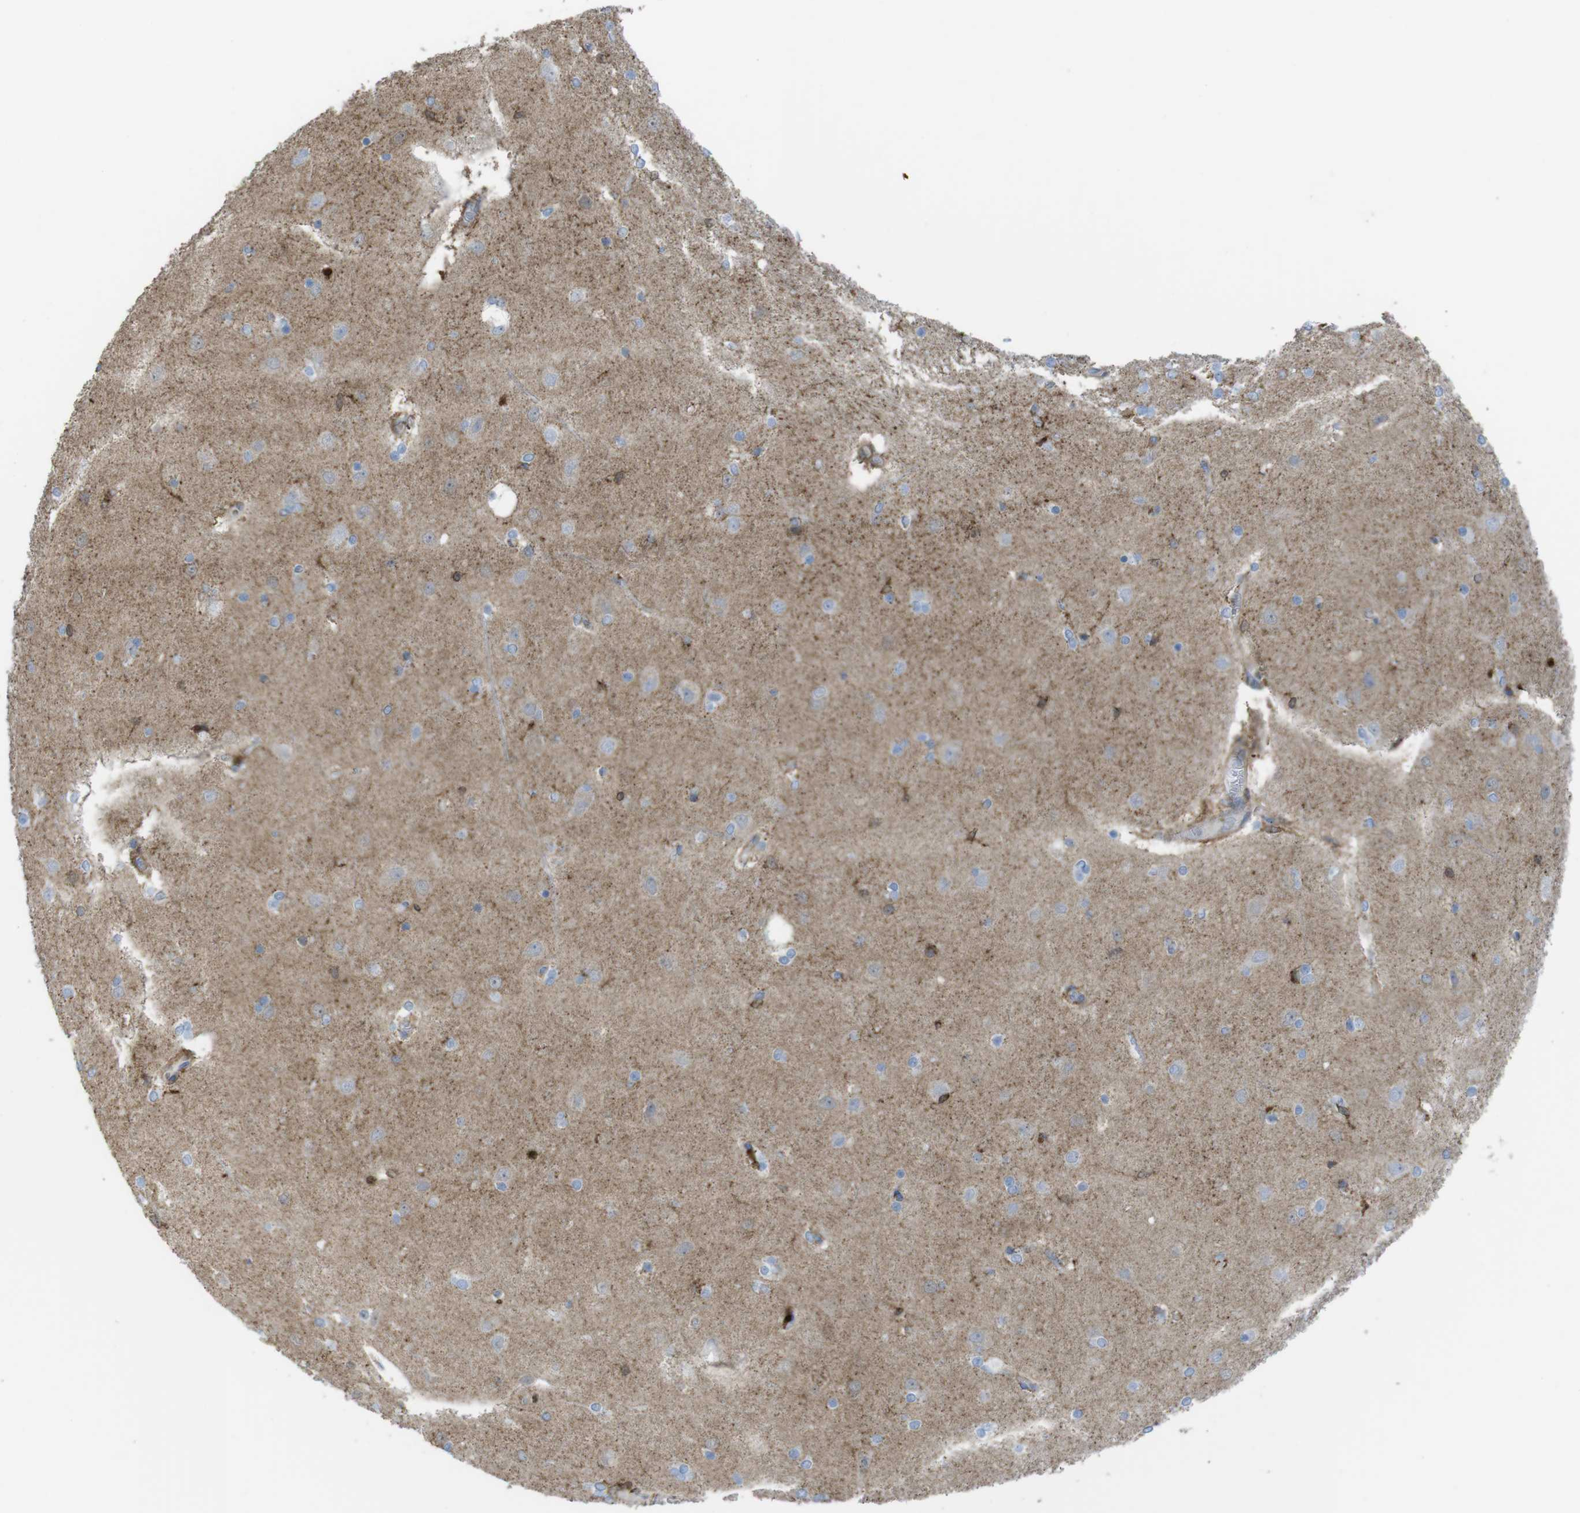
{"staining": {"intensity": "negative", "quantity": "none", "location": "none"}, "tissue": "cerebral cortex", "cell_type": "Endothelial cells", "image_type": "normal", "snomed": [{"axis": "morphology", "description": "Normal tissue, NOS"}, {"axis": "topography", "description": "Cerebral cortex"}], "caption": "Micrograph shows no protein staining in endothelial cells of unremarkable cerebral cortex.", "gene": "PRKCD", "patient": {"sex": "female", "age": 54}}